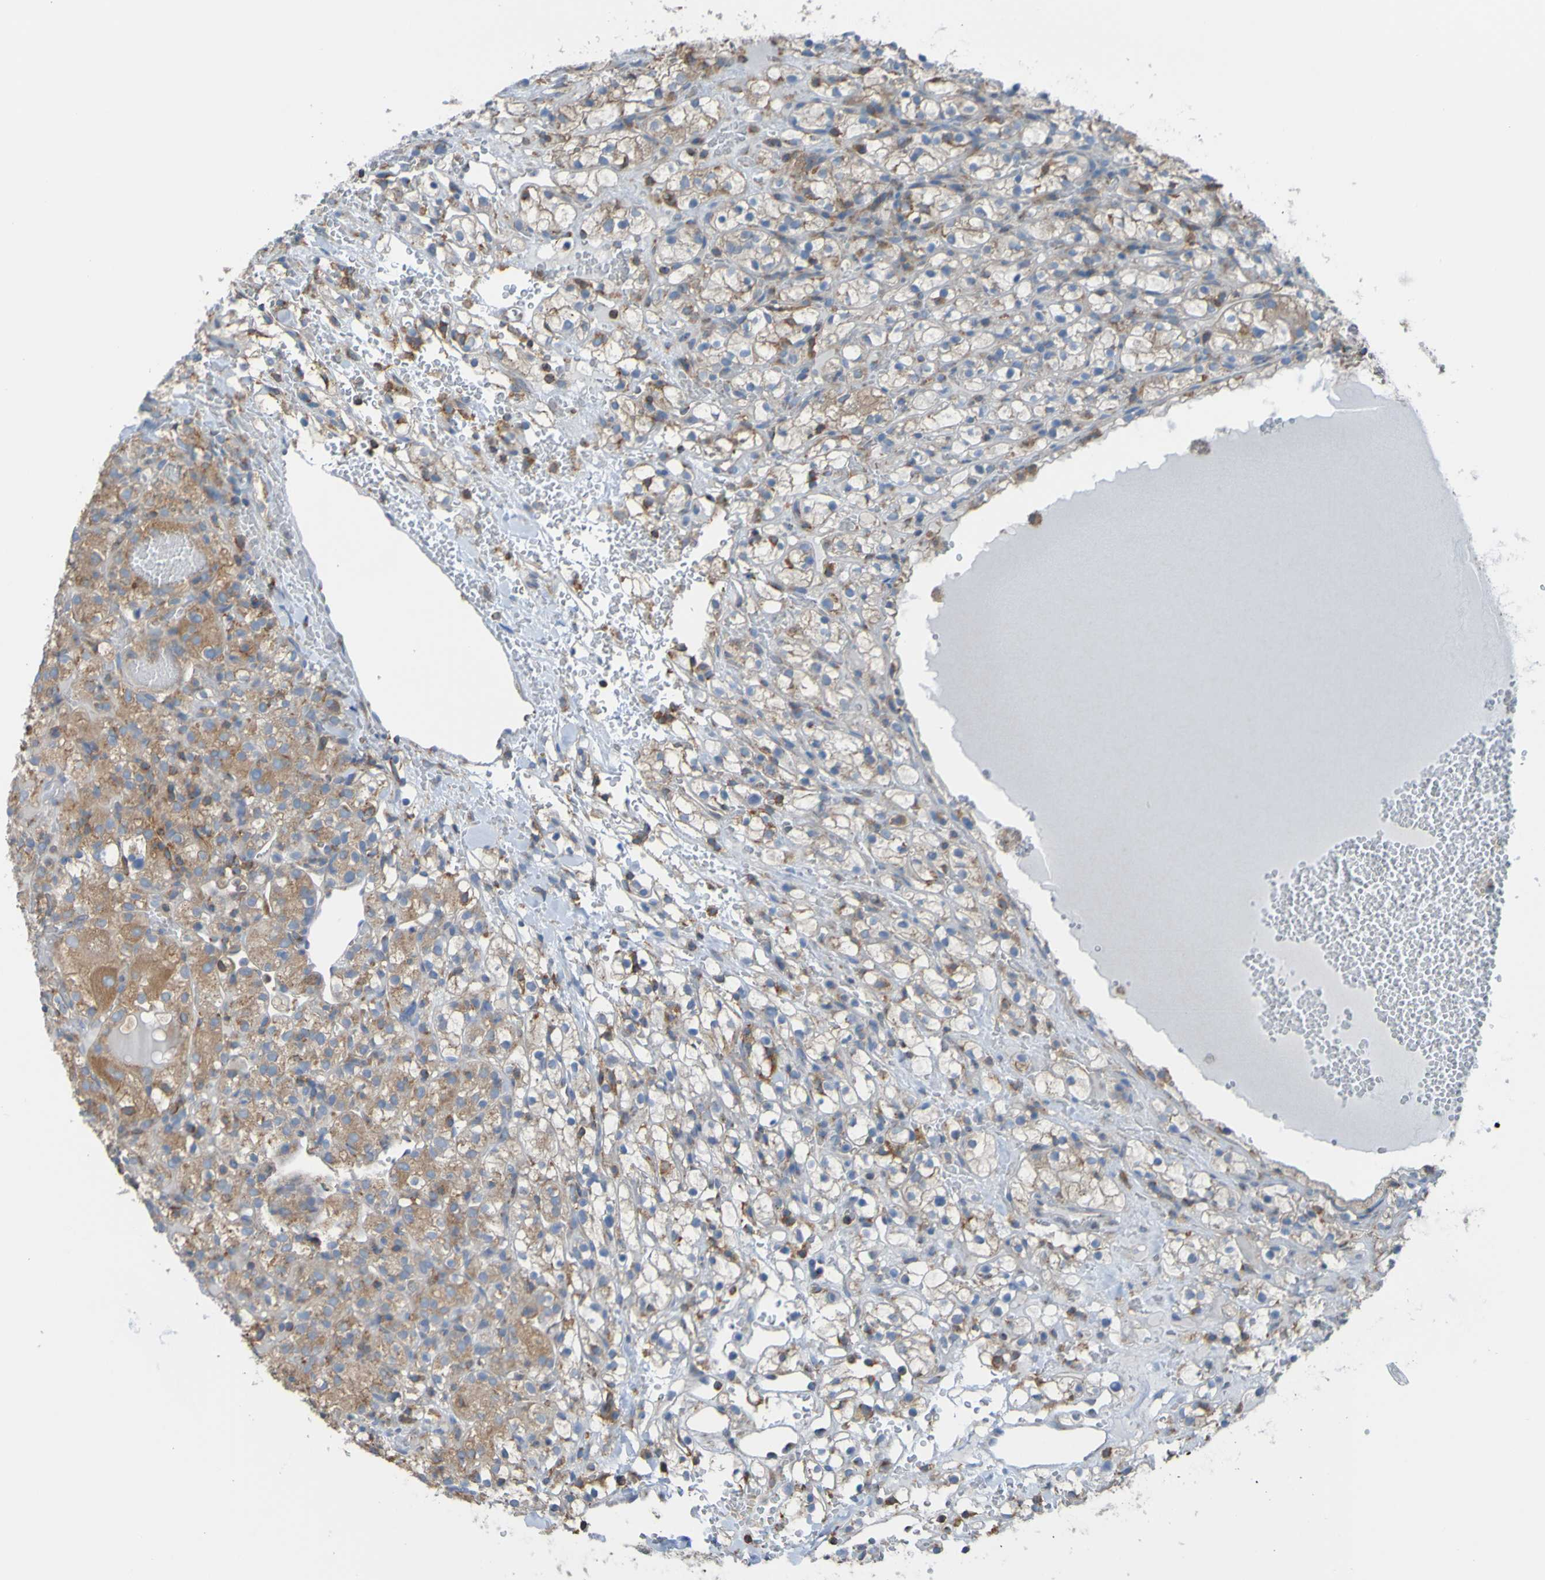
{"staining": {"intensity": "moderate", "quantity": ">75%", "location": "cytoplasmic/membranous"}, "tissue": "renal cancer", "cell_type": "Tumor cells", "image_type": "cancer", "snomed": [{"axis": "morphology", "description": "Adenocarcinoma, NOS"}, {"axis": "topography", "description": "Kidney"}], "caption": "Immunohistochemistry image of neoplastic tissue: renal cancer (adenocarcinoma) stained using immunohistochemistry (IHC) exhibits medium levels of moderate protein expression localized specifically in the cytoplasmic/membranous of tumor cells, appearing as a cytoplasmic/membranous brown color.", "gene": "MINAR1", "patient": {"sex": "male", "age": 61}}